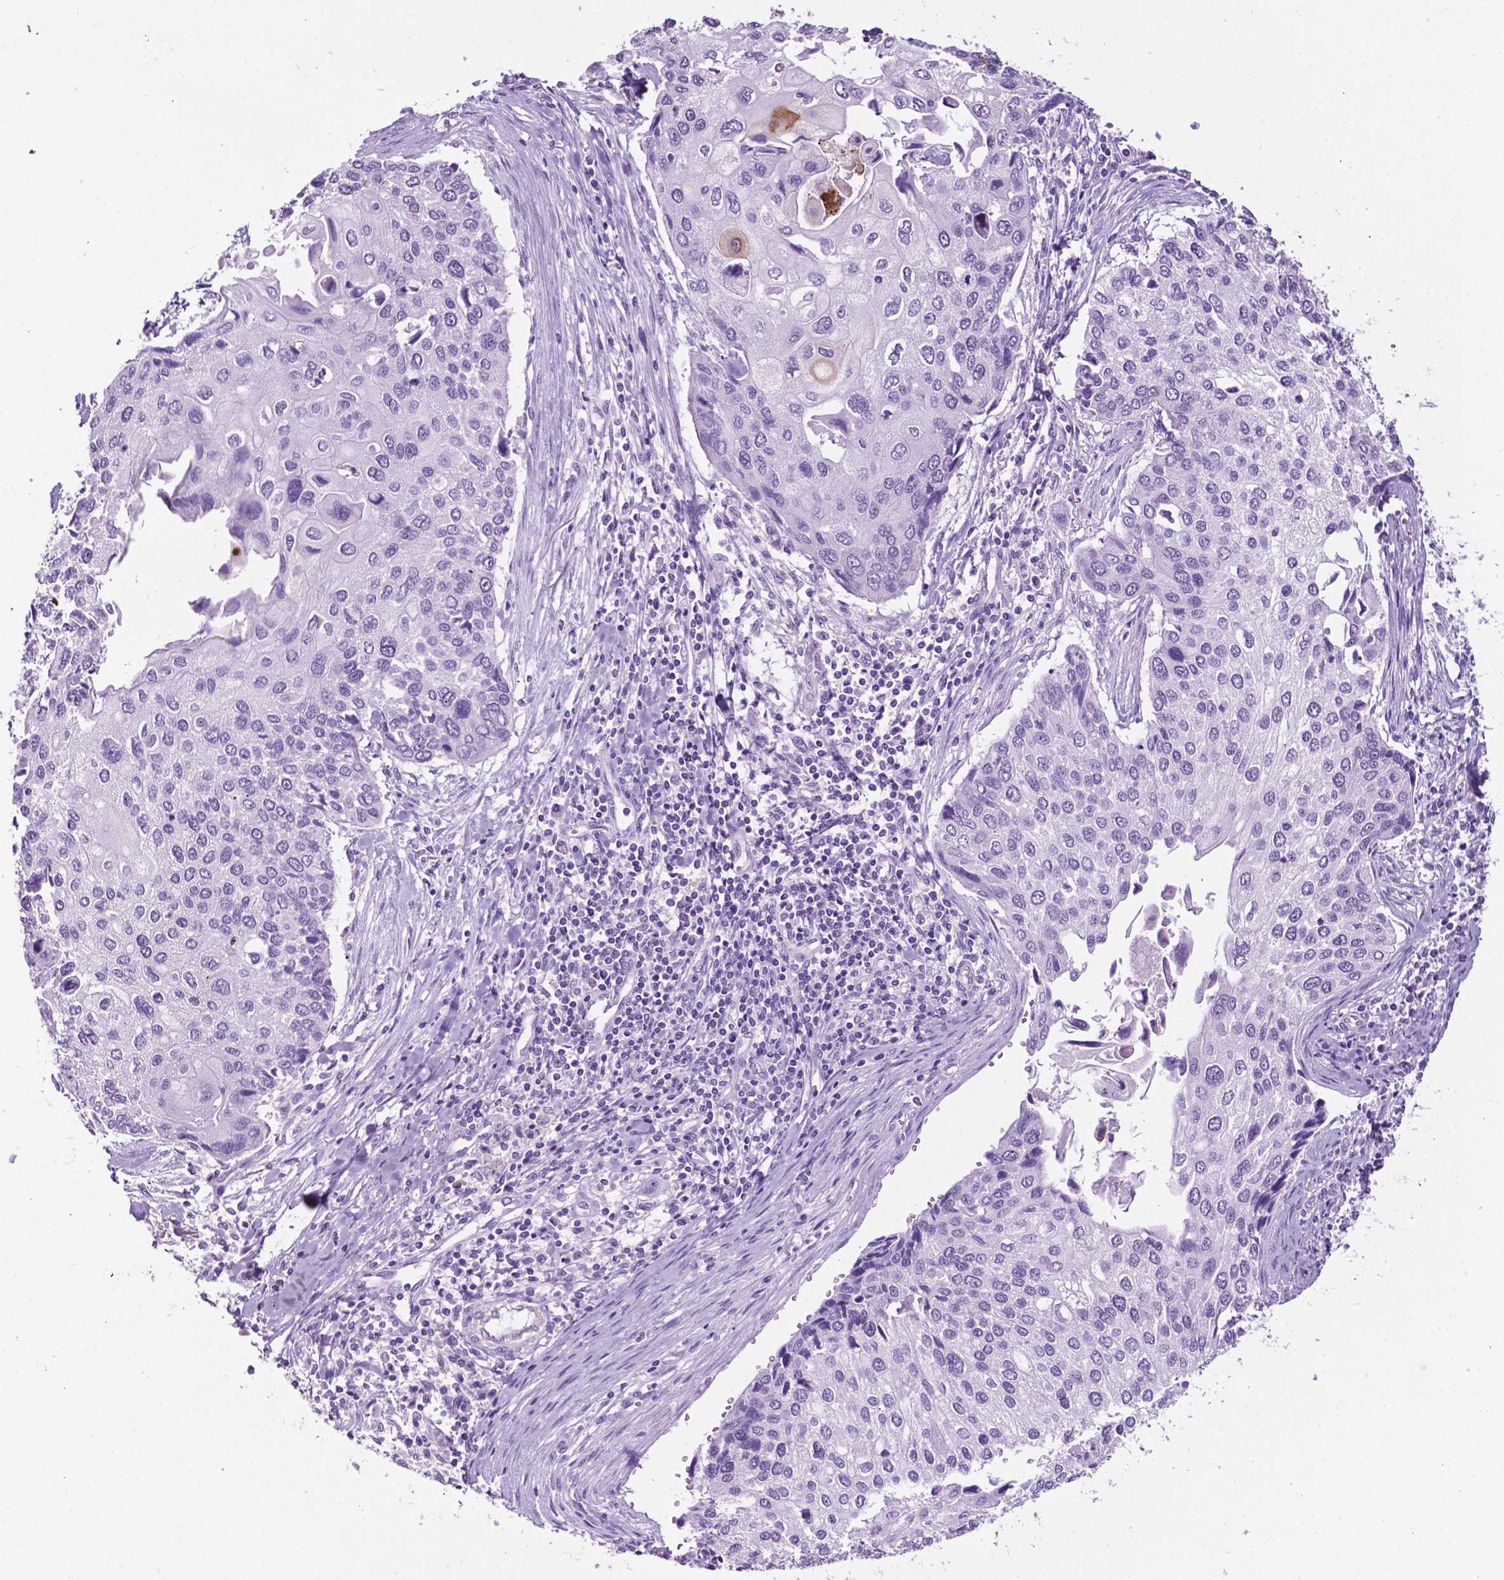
{"staining": {"intensity": "negative", "quantity": "none", "location": "none"}, "tissue": "lung cancer", "cell_type": "Tumor cells", "image_type": "cancer", "snomed": [{"axis": "morphology", "description": "Squamous cell carcinoma, NOS"}, {"axis": "morphology", "description": "Squamous cell carcinoma, metastatic, NOS"}, {"axis": "topography", "description": "Lung"}], "caption": "Immunohistochemistry (IHC) of human squamous cell carcinoma (lung) displays no staining in tumor cells.", "gene": "PHGR1", "patient": {"sex": "male", "age": 63}}